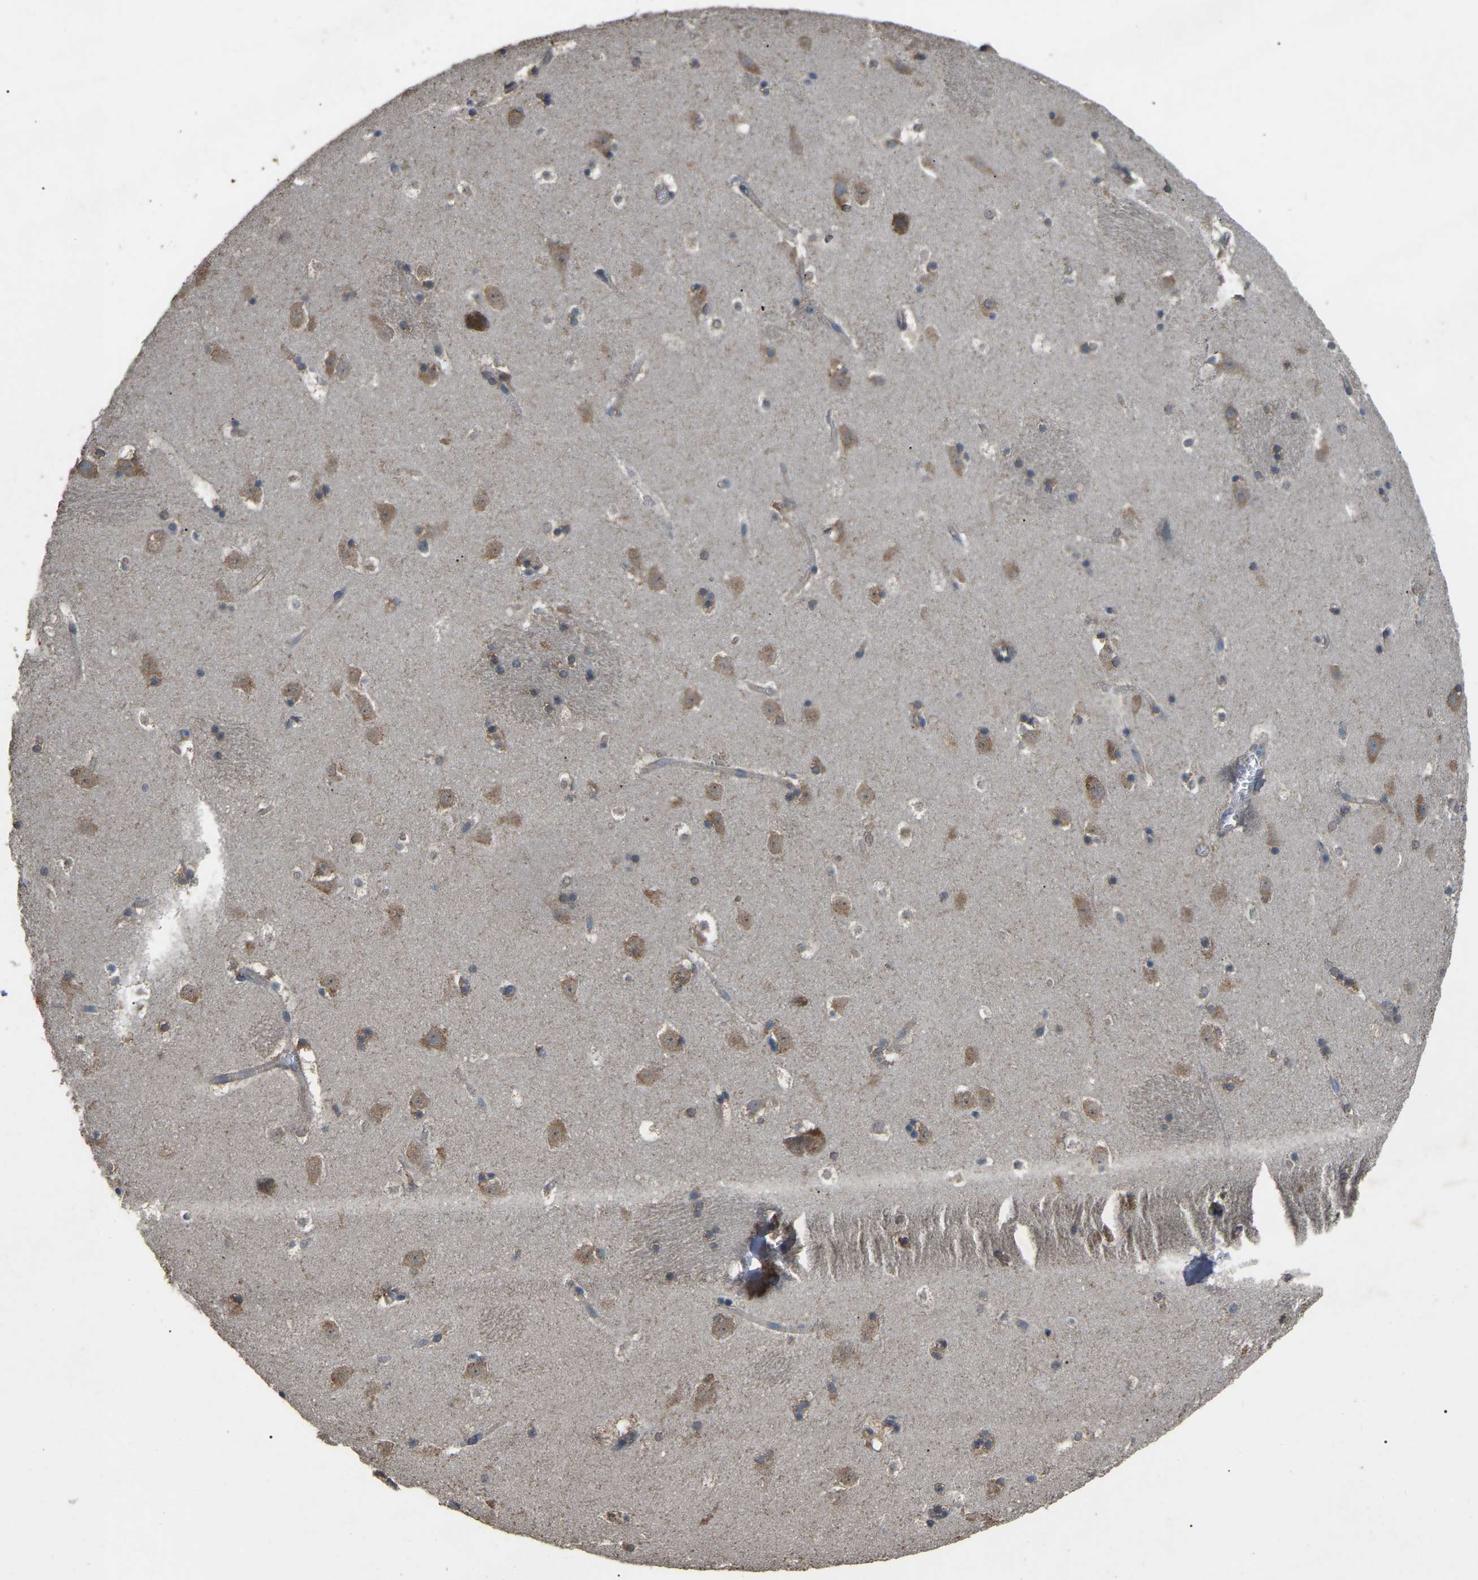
{"staining": {"intensity": "moderate", "quantity": ">75%", "location": "cytoplasmic/membranous"}, "tissue": "caudate", "cell_type": "Glial cells", "image_type": "normal", "snomed": [{"axis": "morphology", "description": "Normal tissue, NOS"}, {"axis": "topography", "description": "Lateral ventricle wall"}], "caption": "A high-resolution photomicrograph shows immunohistochemistry (IHC) staining of normal caudate, which reveals moderate cytoplasmic/membranous positivity in approximately >75% of glial cells. (IHC, brightfield microscopy, high magnification).", "gene": "AIMP1", "patient": {"sex": "male", "age": 45}}